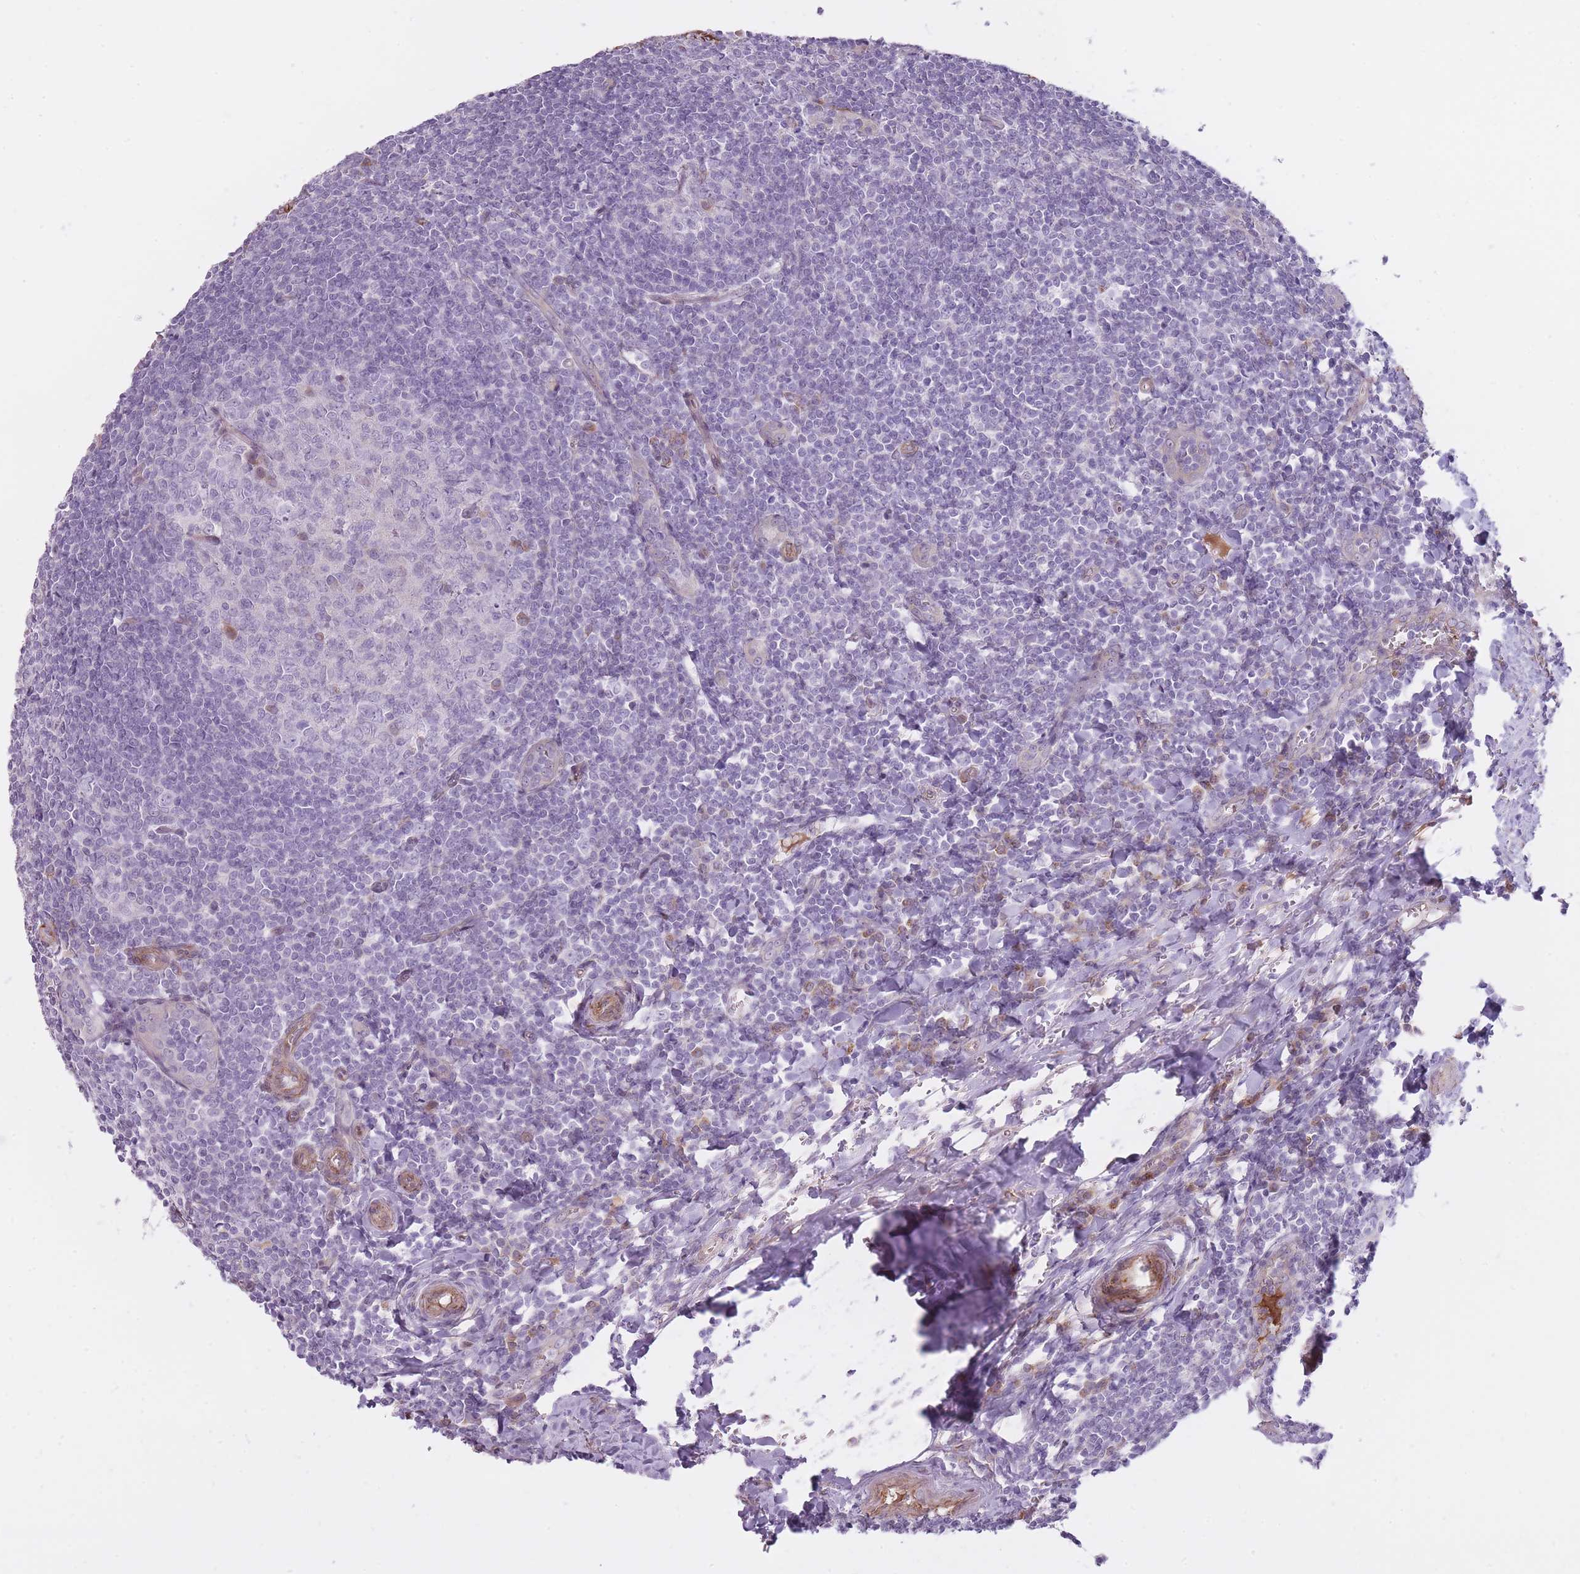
{"staining": {"intensity": "negative", "quantity": "none", "location": "none"}, "tissue": "tonsil", "cell_type": "Germinal center cells", "image_type": "normal", "snomed": [{"axis": "morphology", "description": "Normal tissue, NOS"}, {"axis": "topography", "description": "Tonsil"}], "caption": "Germinal center cells are negative for brown protein staining in benign tonsil.", "gene": "PGRMC2", "patient": {"sex": "male", "age": 27}}